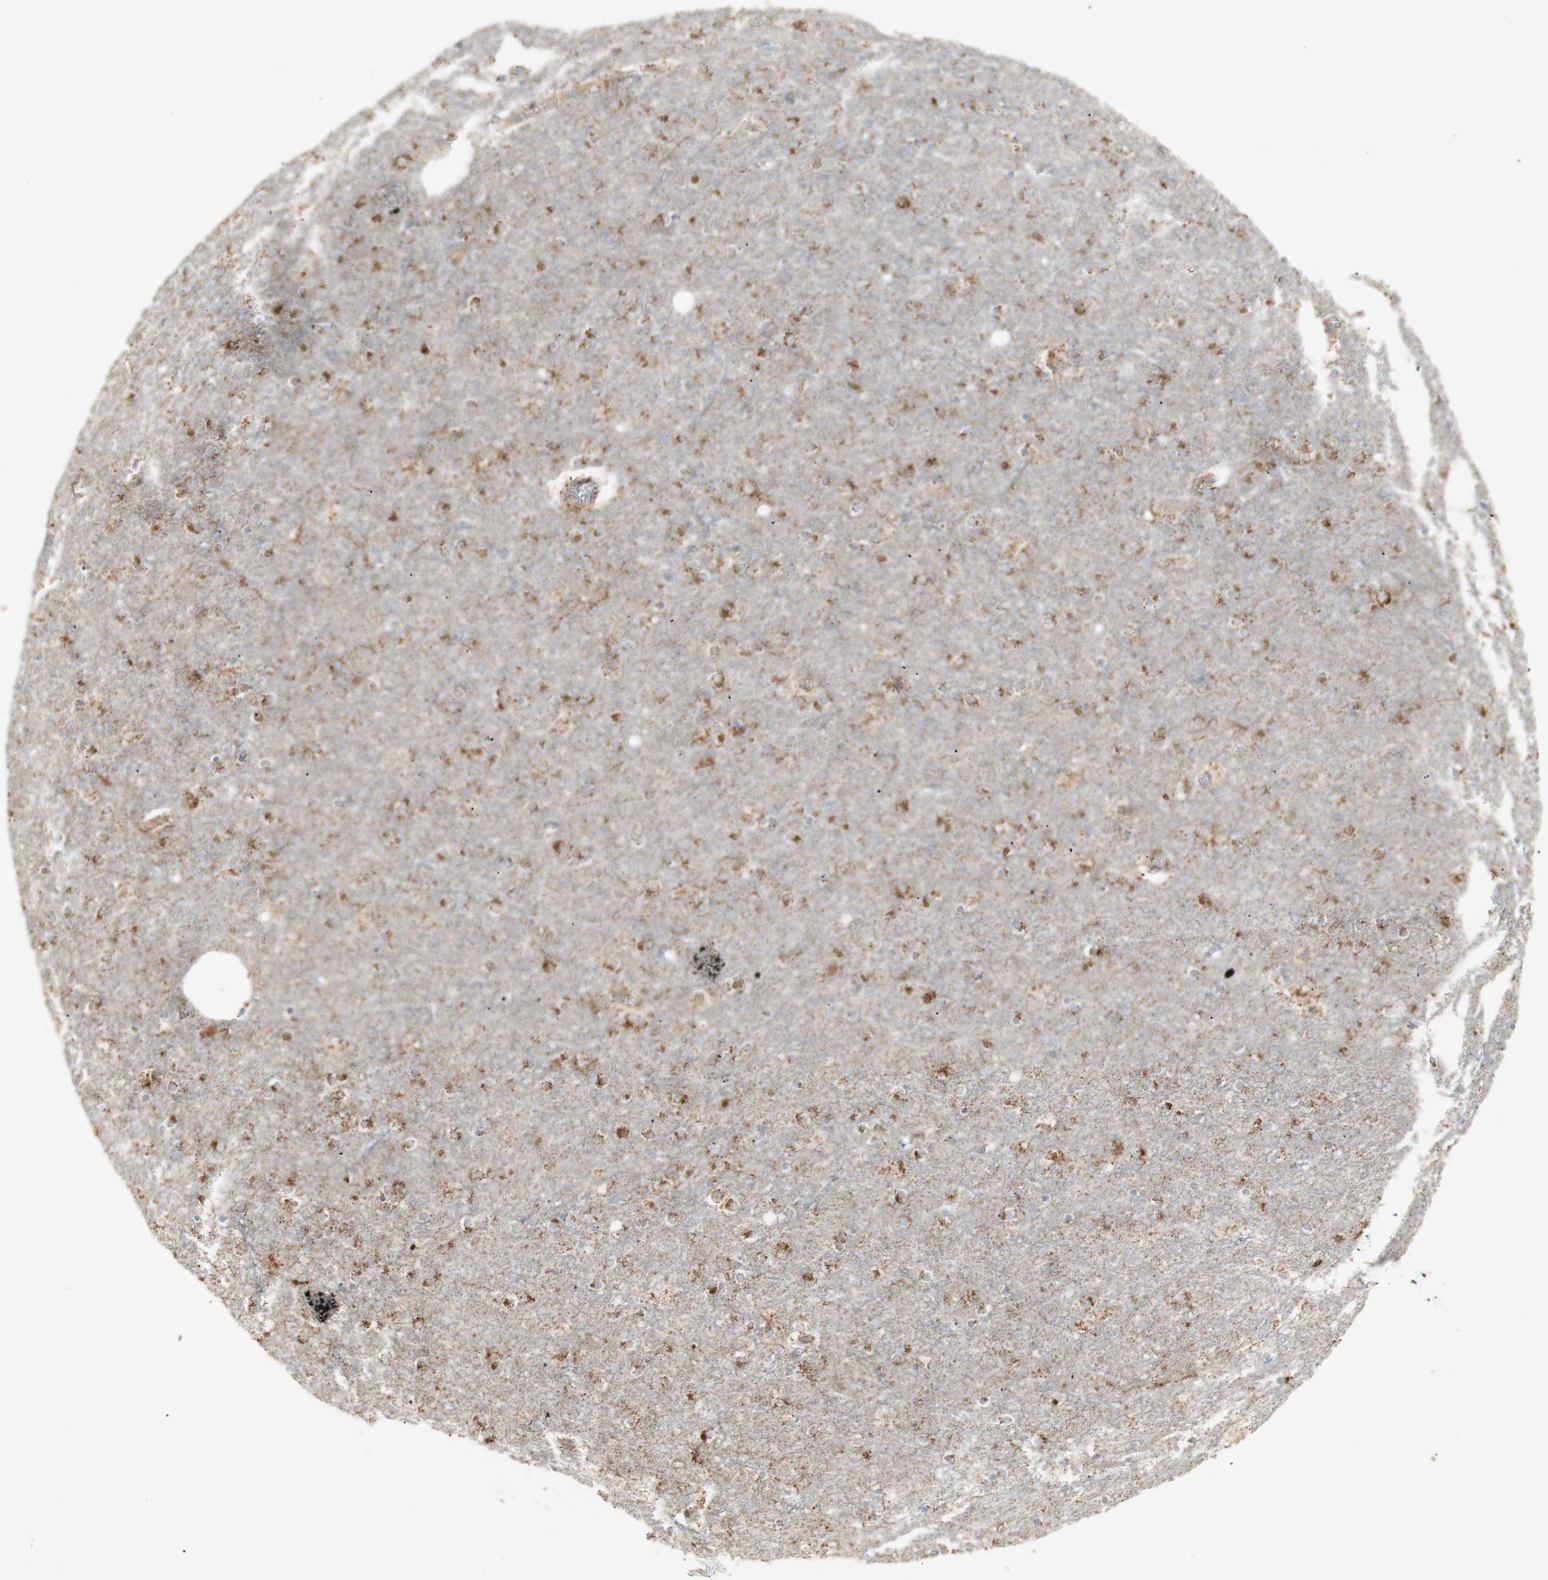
{"staining": {"intensity": "negative", "quantity": "none", "location": "none"}, "tissue": "cerebral cortex", "cell_type": "Endothelial cells", "image_type": "normal", "snomed": [{"axis": "morphology", "description": "Normal tissue, NOS"}, {"axis": "topography", "description": "Cerebral cortex"}], "caption": "Endothelial cells are negative for protein expression in unremarkable human cerebral cortex. Nuclei are stained in blue.", "gene": "LETM1", "patient": {"sex": "female", "age": 54}}